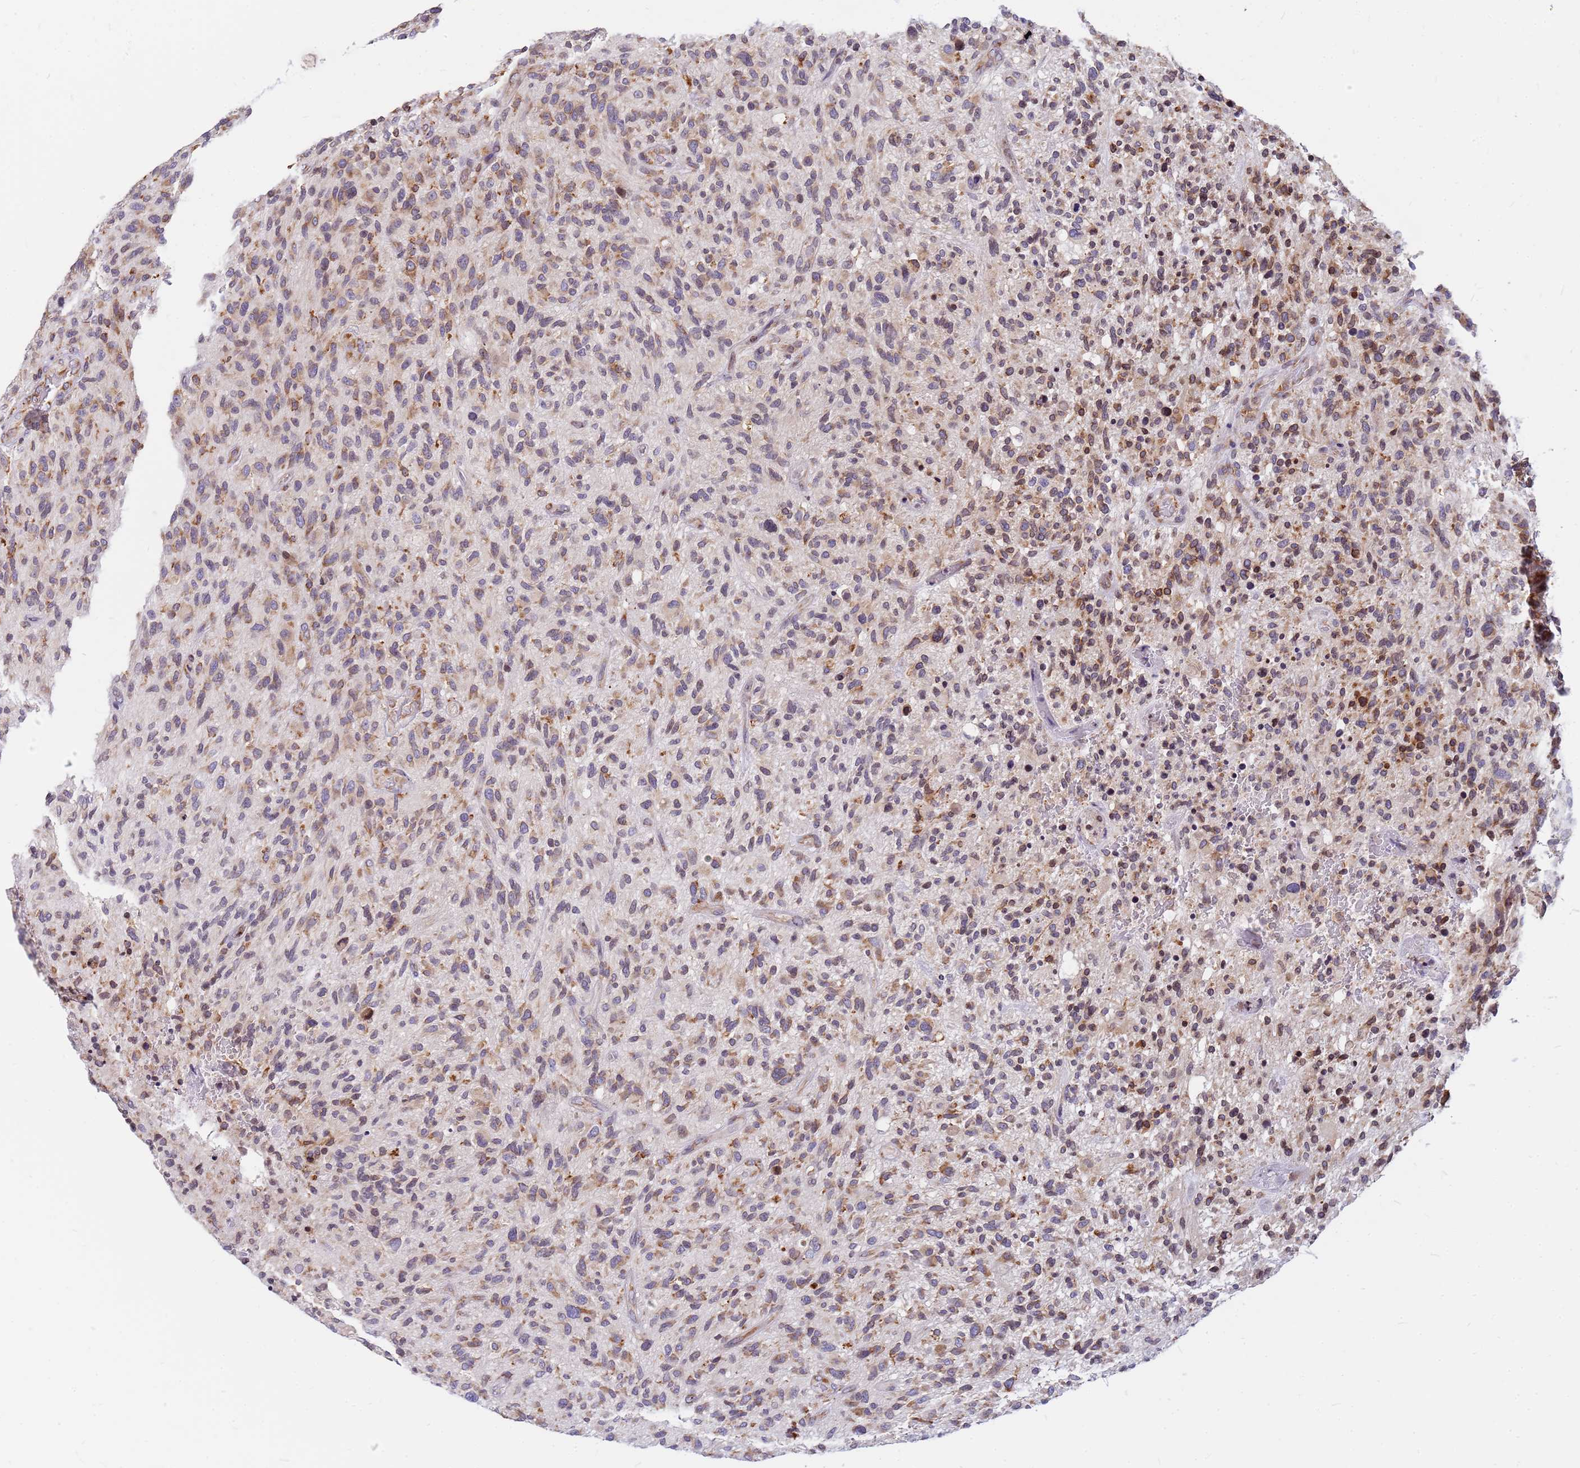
{"staining": {"intensity": "weak", "quantity": ">75%", "location": "cytoplasmic/membranous"}, "tissue": "glioma", "cell_type": "Tumor cells", "image_type": "cancer", "snomed": [{"axis": "morphology", "description": "Glioma, malignant, High grade"}, {"axis": "topography", "description": "Brain"}], "caption": "Malignant glioma (high-grade) stained with immunohistochemistry (IHC) exhibits weak cytoplasmic/membranous expression in about >75% of tumor cells.", "gene": "SSR4", "patient": {"sex": "male", "age": 47}}